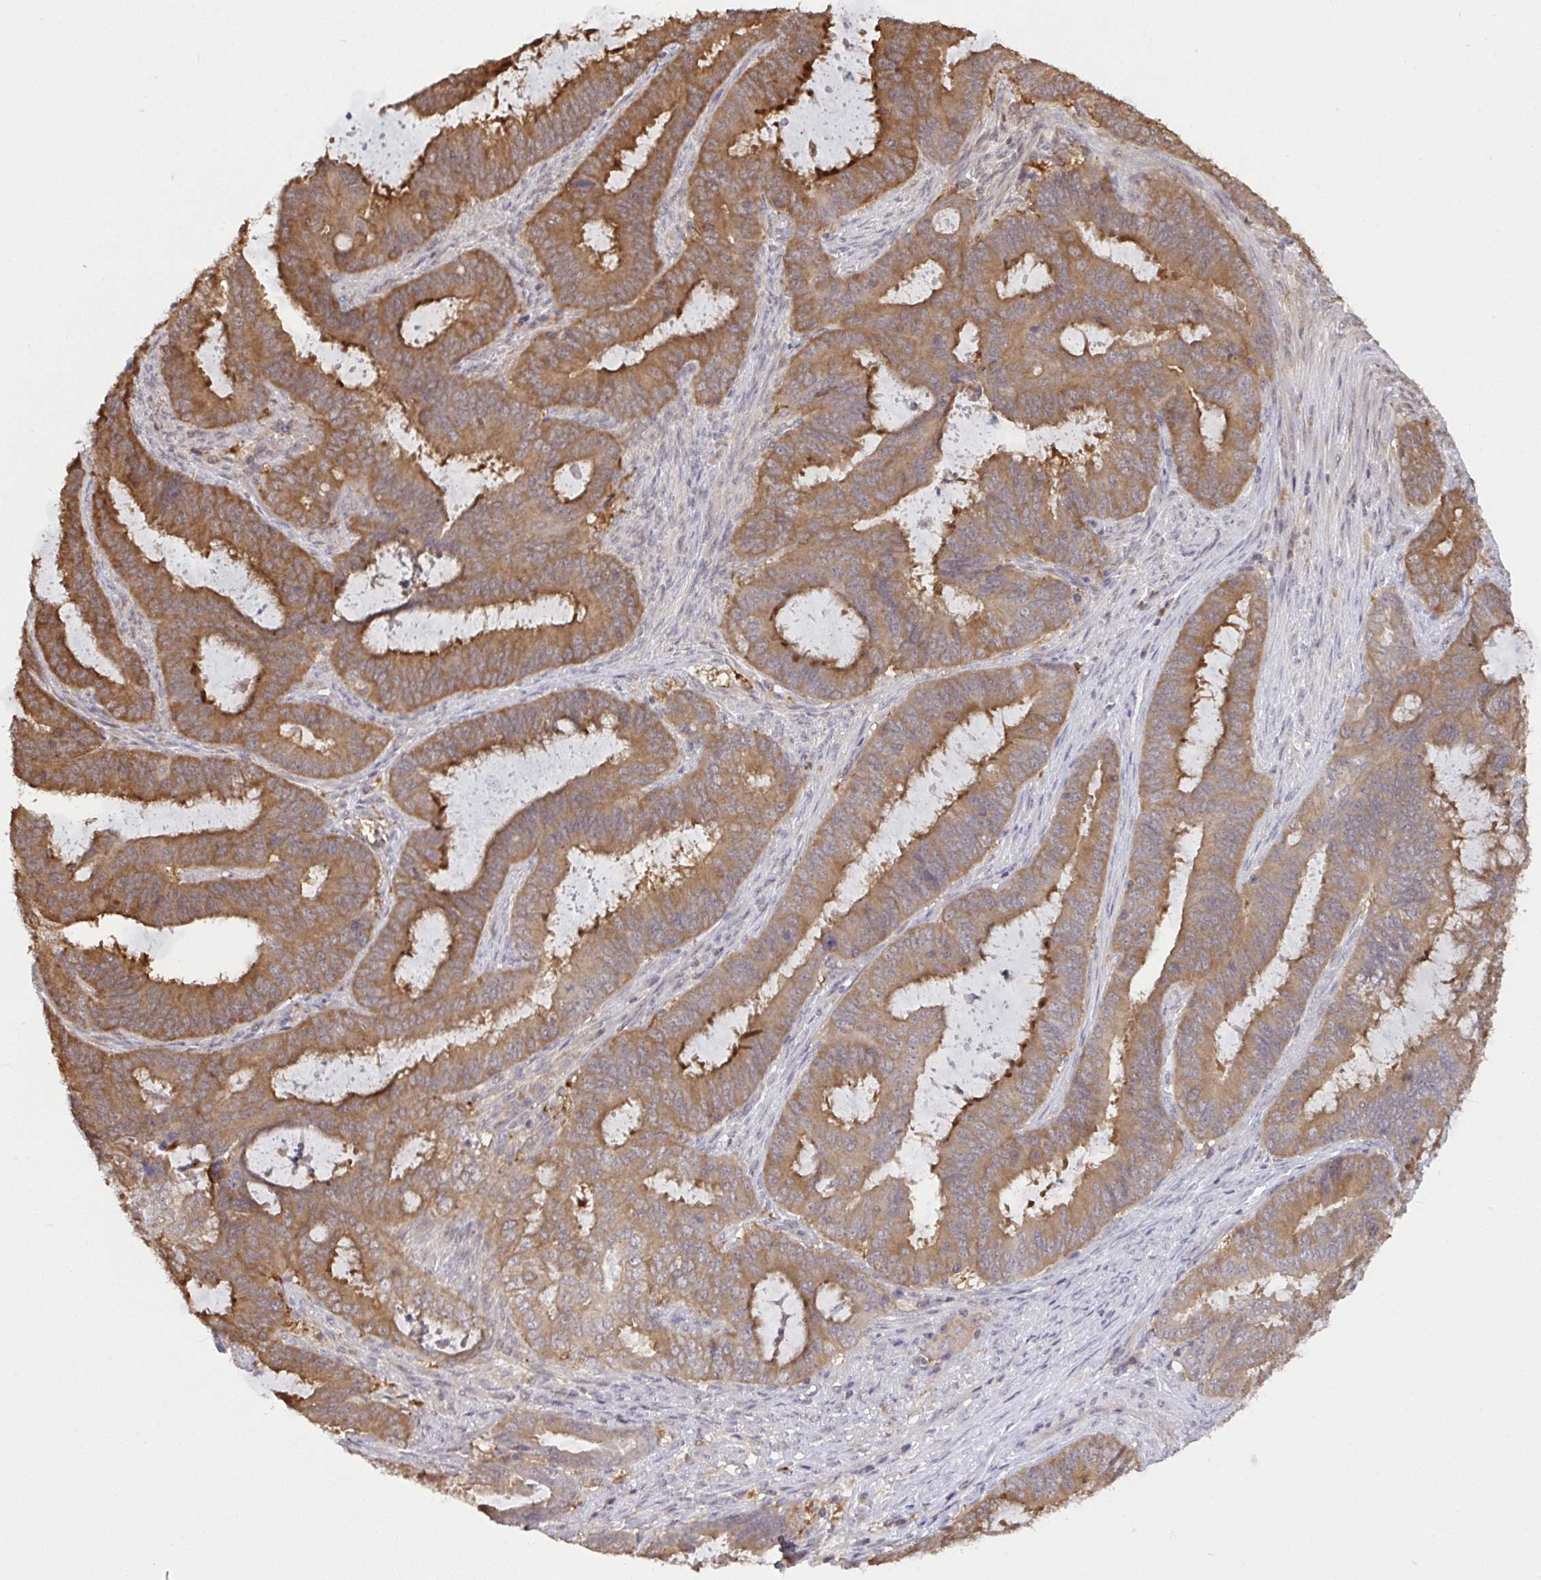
{"staining": {"intensity": "moderate", "quantity": ">75%", "location": "cytoplasmic/membranous"}, "tissue": "endometrial cancer", "cell_type": "Tumor cells", "image_type": "cancer", "snomed": [{"axis": "morphology", "description": "Adenocarcinoma, NOS"}, {"axis": "topography", "description": "Endometrium"}], "caption": "Adenocarcinoma (endometrial) stained with IHC demonstrates moderate cytoplasmic/membranous positivity in approximately >75% of tumor cells. The staining was performed using DAB, with brown indicating positive protein expression. Nuclei are stained blue with hematoxylin.", "gene": "C12orf57", "patient": {"sex": "female", "age": 51}}